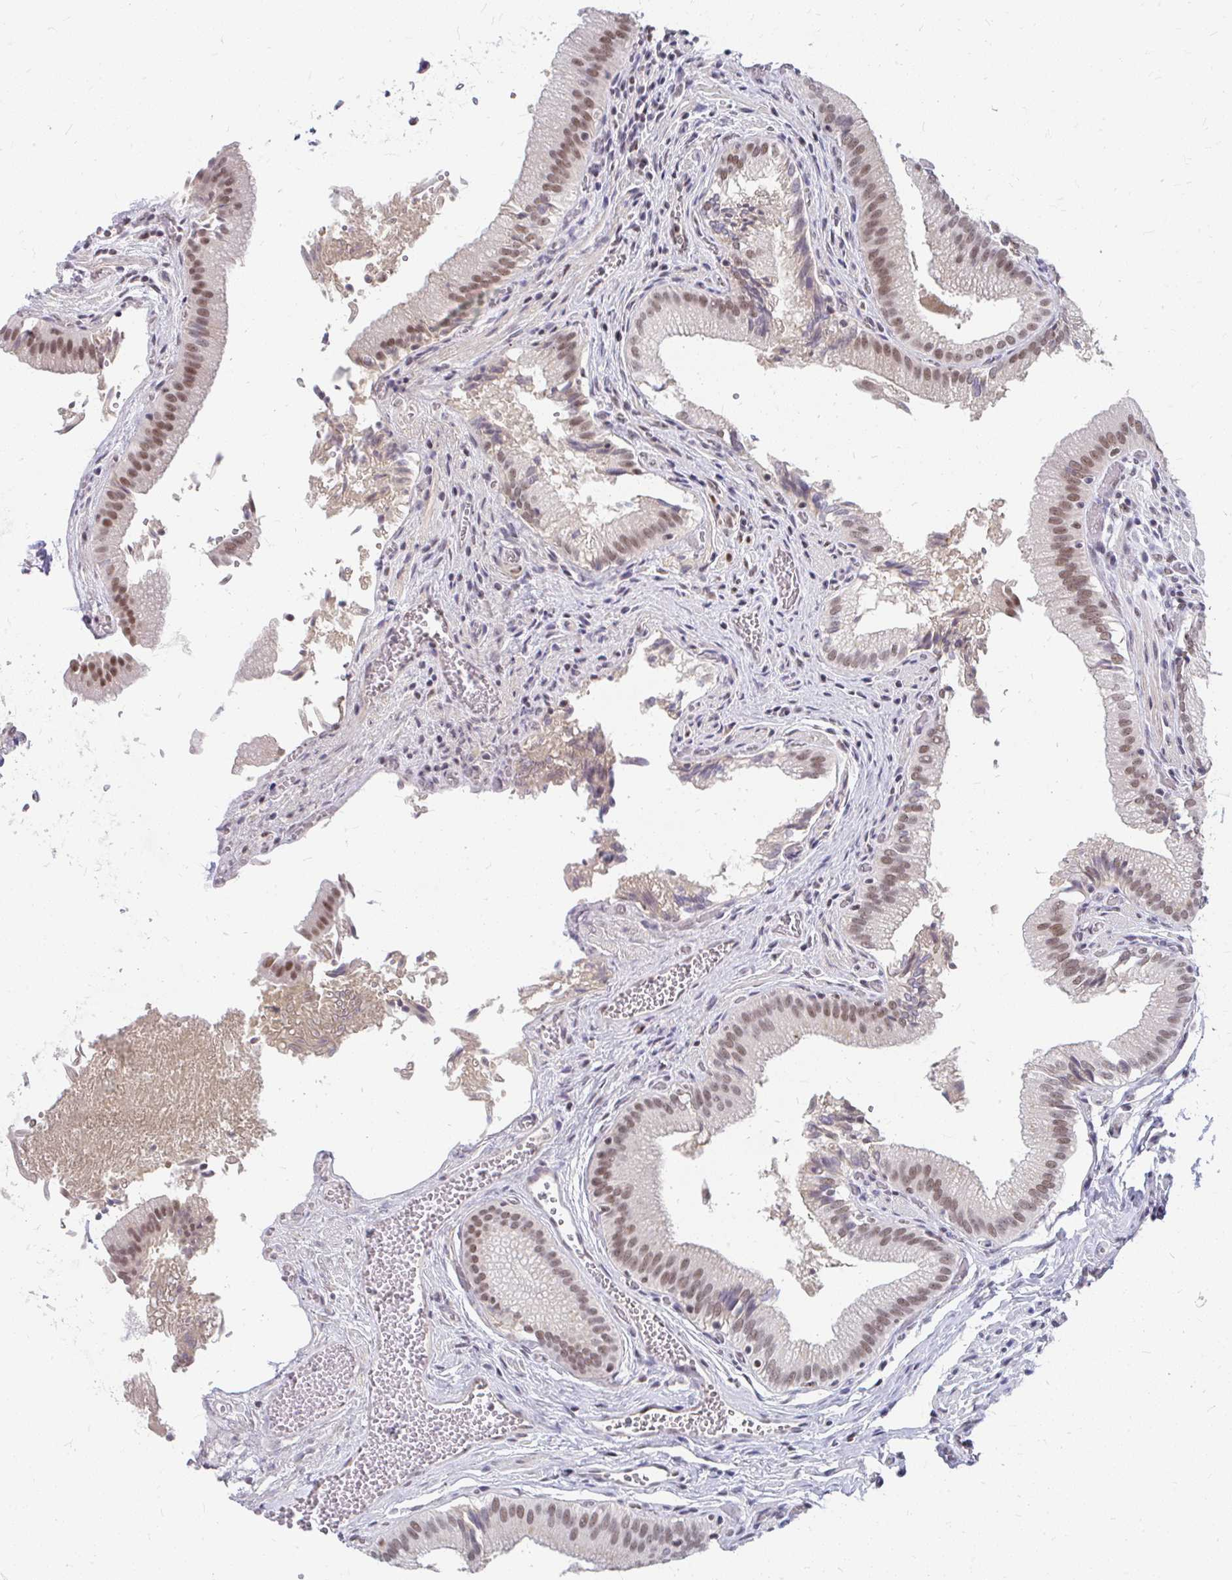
{"staining": {"intensity": "moderate", "quantity": ">75%", "location": "nuclear"}, "tissue": "gallbladder", "cell_type": "Glandular cells", "image_type": "normal", "snomed": [{"axis": "morphology", "description": "Normal tissue, NOS"}, {"axis": "topography", "description": "Gallbladder"}, {"axis": "topography", "description": "Peripheral nerve tissue"}], "caption": "High-power microscopy captured an immunohistochemistry (IHC) histopathology image of unremarkable gallbladder, revealing moderate nuclear staining in about >75% of glandular cells. The protein of interest is stained brown, and the nuclei are stained in blue (DAB IHC with brightfield microscopy, high magnification).", "gene": "GTF2H1", "patient": {"sex": "male", "age": 17}}